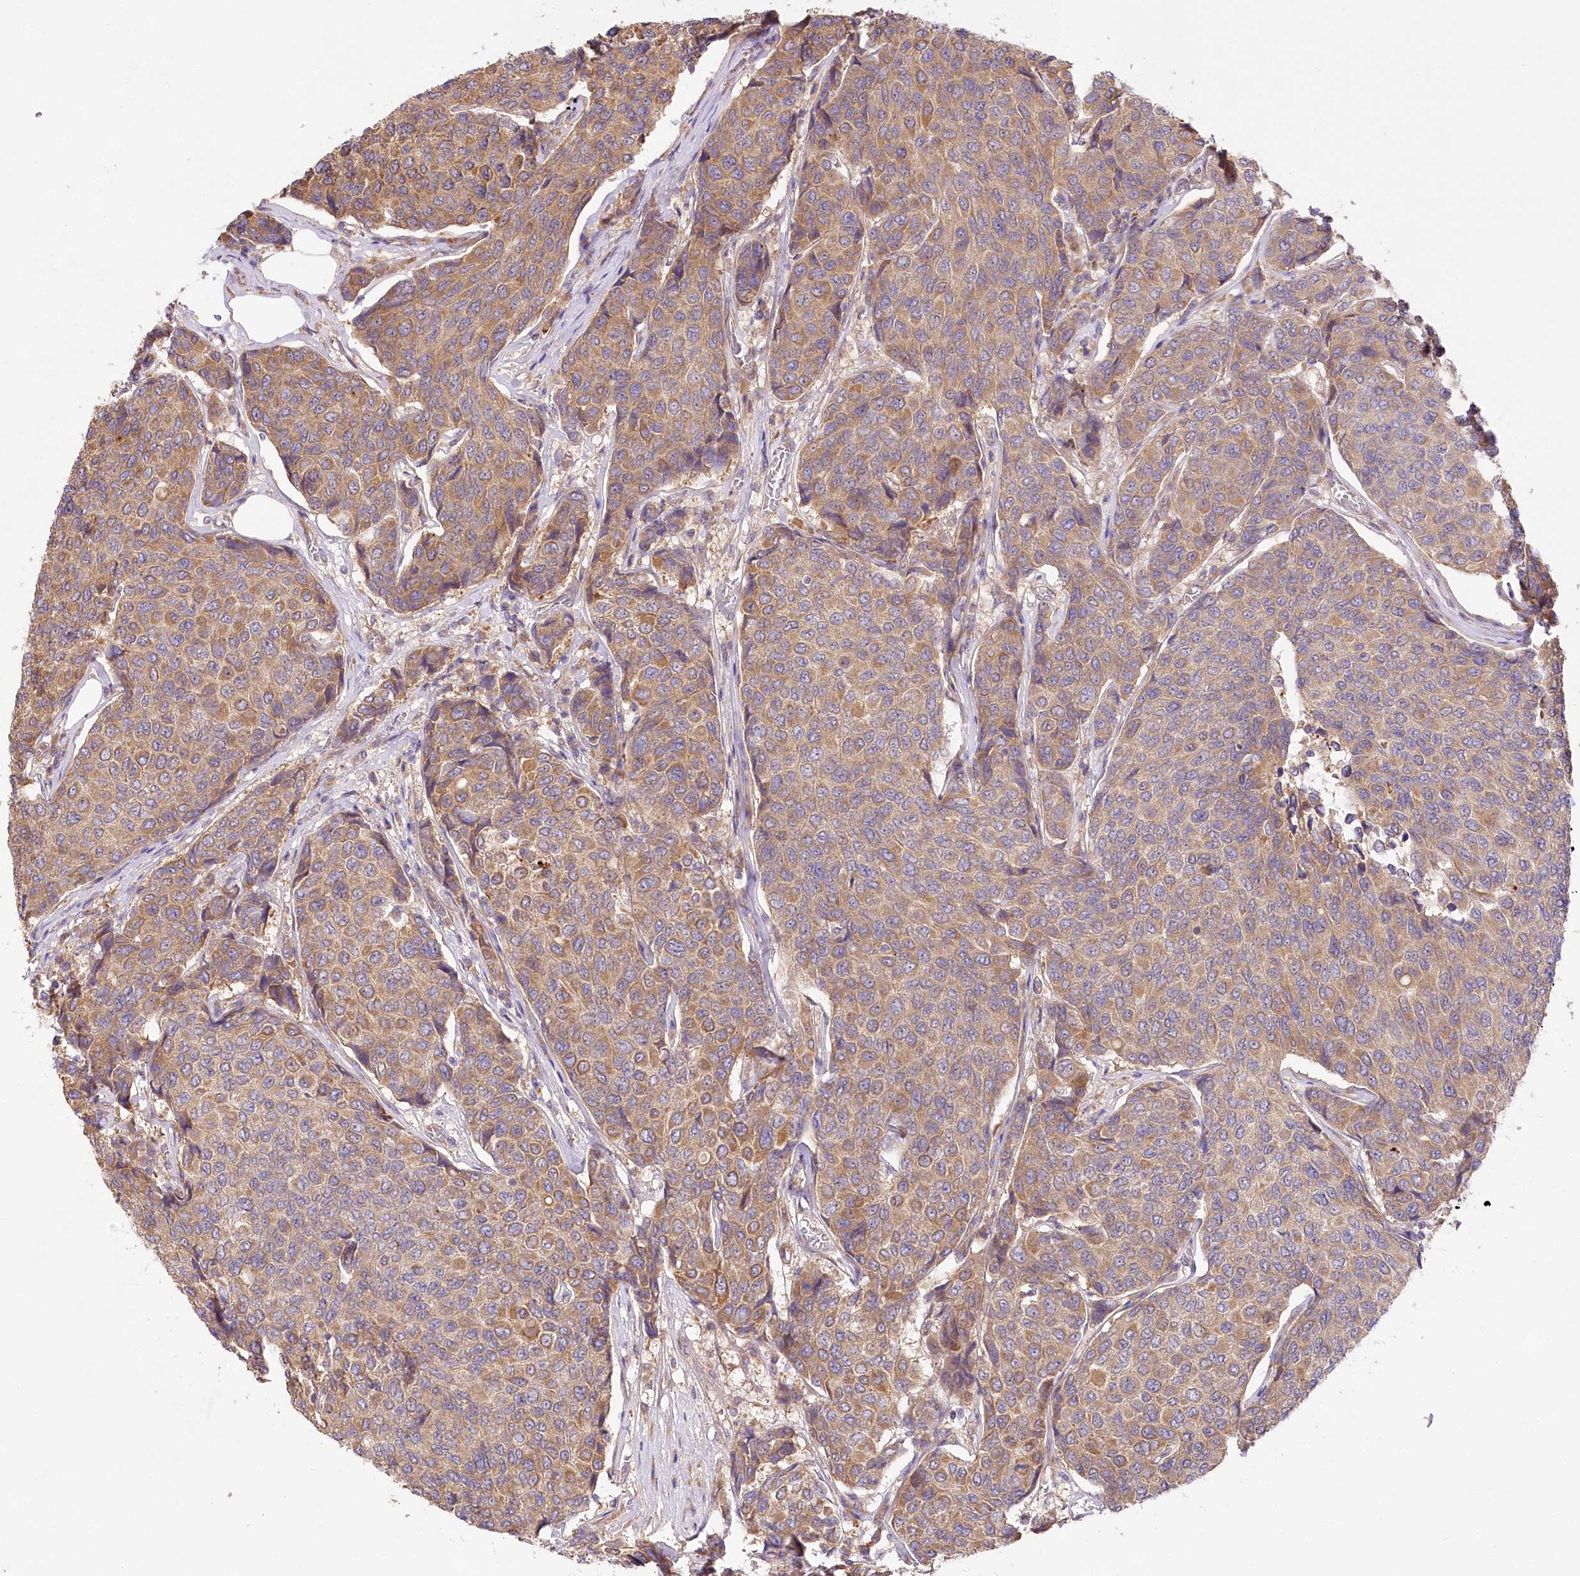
{"staining": {"intensity": "moderate", "quantity": ">75%", "location": "cytoplasmic/membranous"}, "tissue": "breast cancer", "cell_type": "Tumor cells", "image_type": "cancer", "snomed": [{"axis": "morphology", "description": "Duct carcinoma"}, {"axis": "topography", "description": "Breast"}], "caption": "This micrograph displays breast cancer stained with immunohistochemistry to label a protein in brown. The cytoplasmic/membranous of tumor cells show moderate positivity for the protein. Nuclei are counter-stained blue.", "gene": "PYROXD1", "patient": {"sex": "female", "age": 55}}